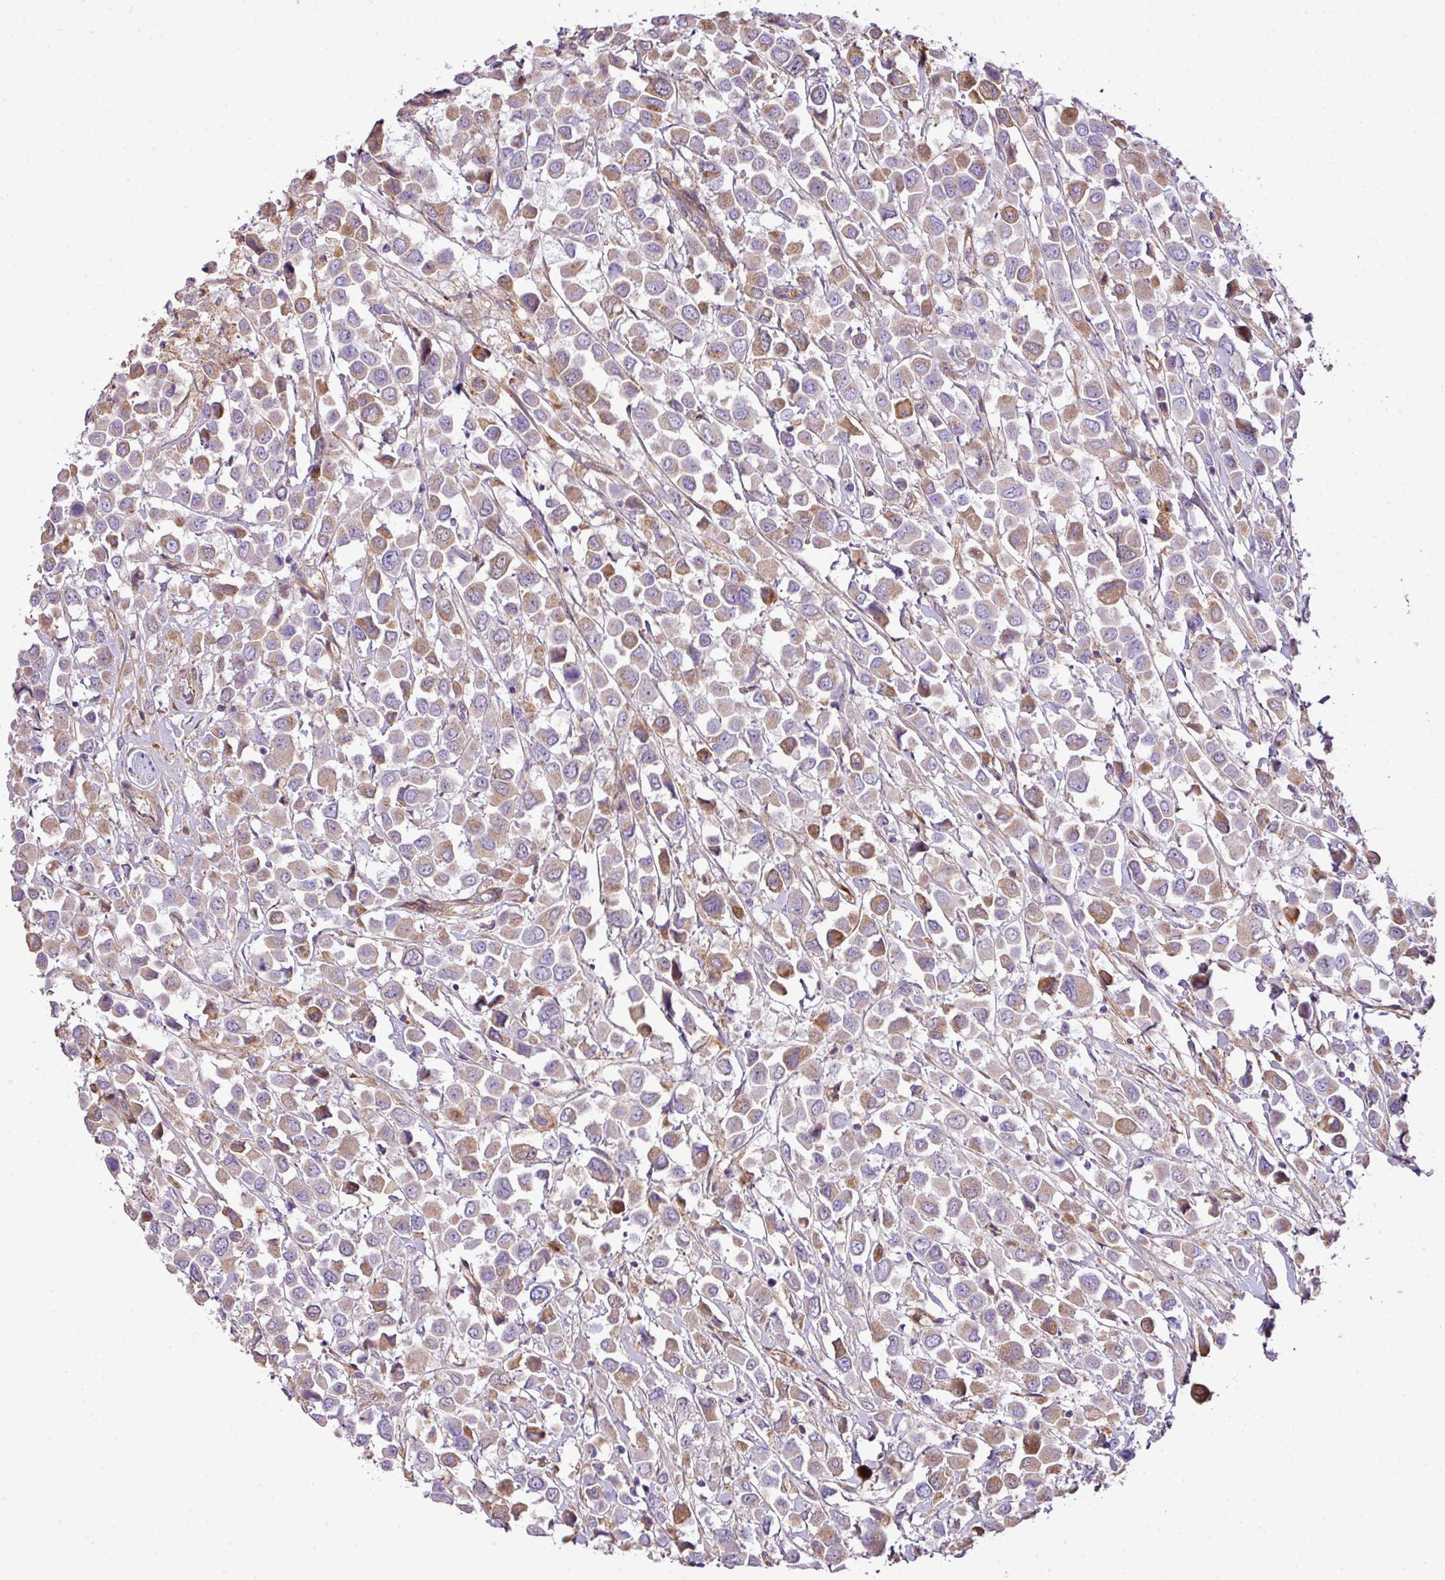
{"staining": {"intensity": "moderate", "quantity": "25%-75%", "location": "cytoplasmic/membranous"}, "tissue": "breast cancer", "cell_type": "Tumor cells", "image_type": "cancer", "snomed": [{"axis": "morphology", "description": "Duct carcinoma"}, {"axis": "topography", "description": "Breast"}], "caption": "A high-resolution micrograph shows IHC staining of breast cancer (infiltrating ductal carcinoma), which reveals moderate cytoplasmic/membranous staining in approximately 25%-75% of tumor cells. (Stains: DAB (3,3'-diaminobenzidine) in brown, nuclei in blue, Microscopy: brightfield microscopy at high magnification).", "gene": "CTXN2", "patient": {"sex": "female", "age": 61}}